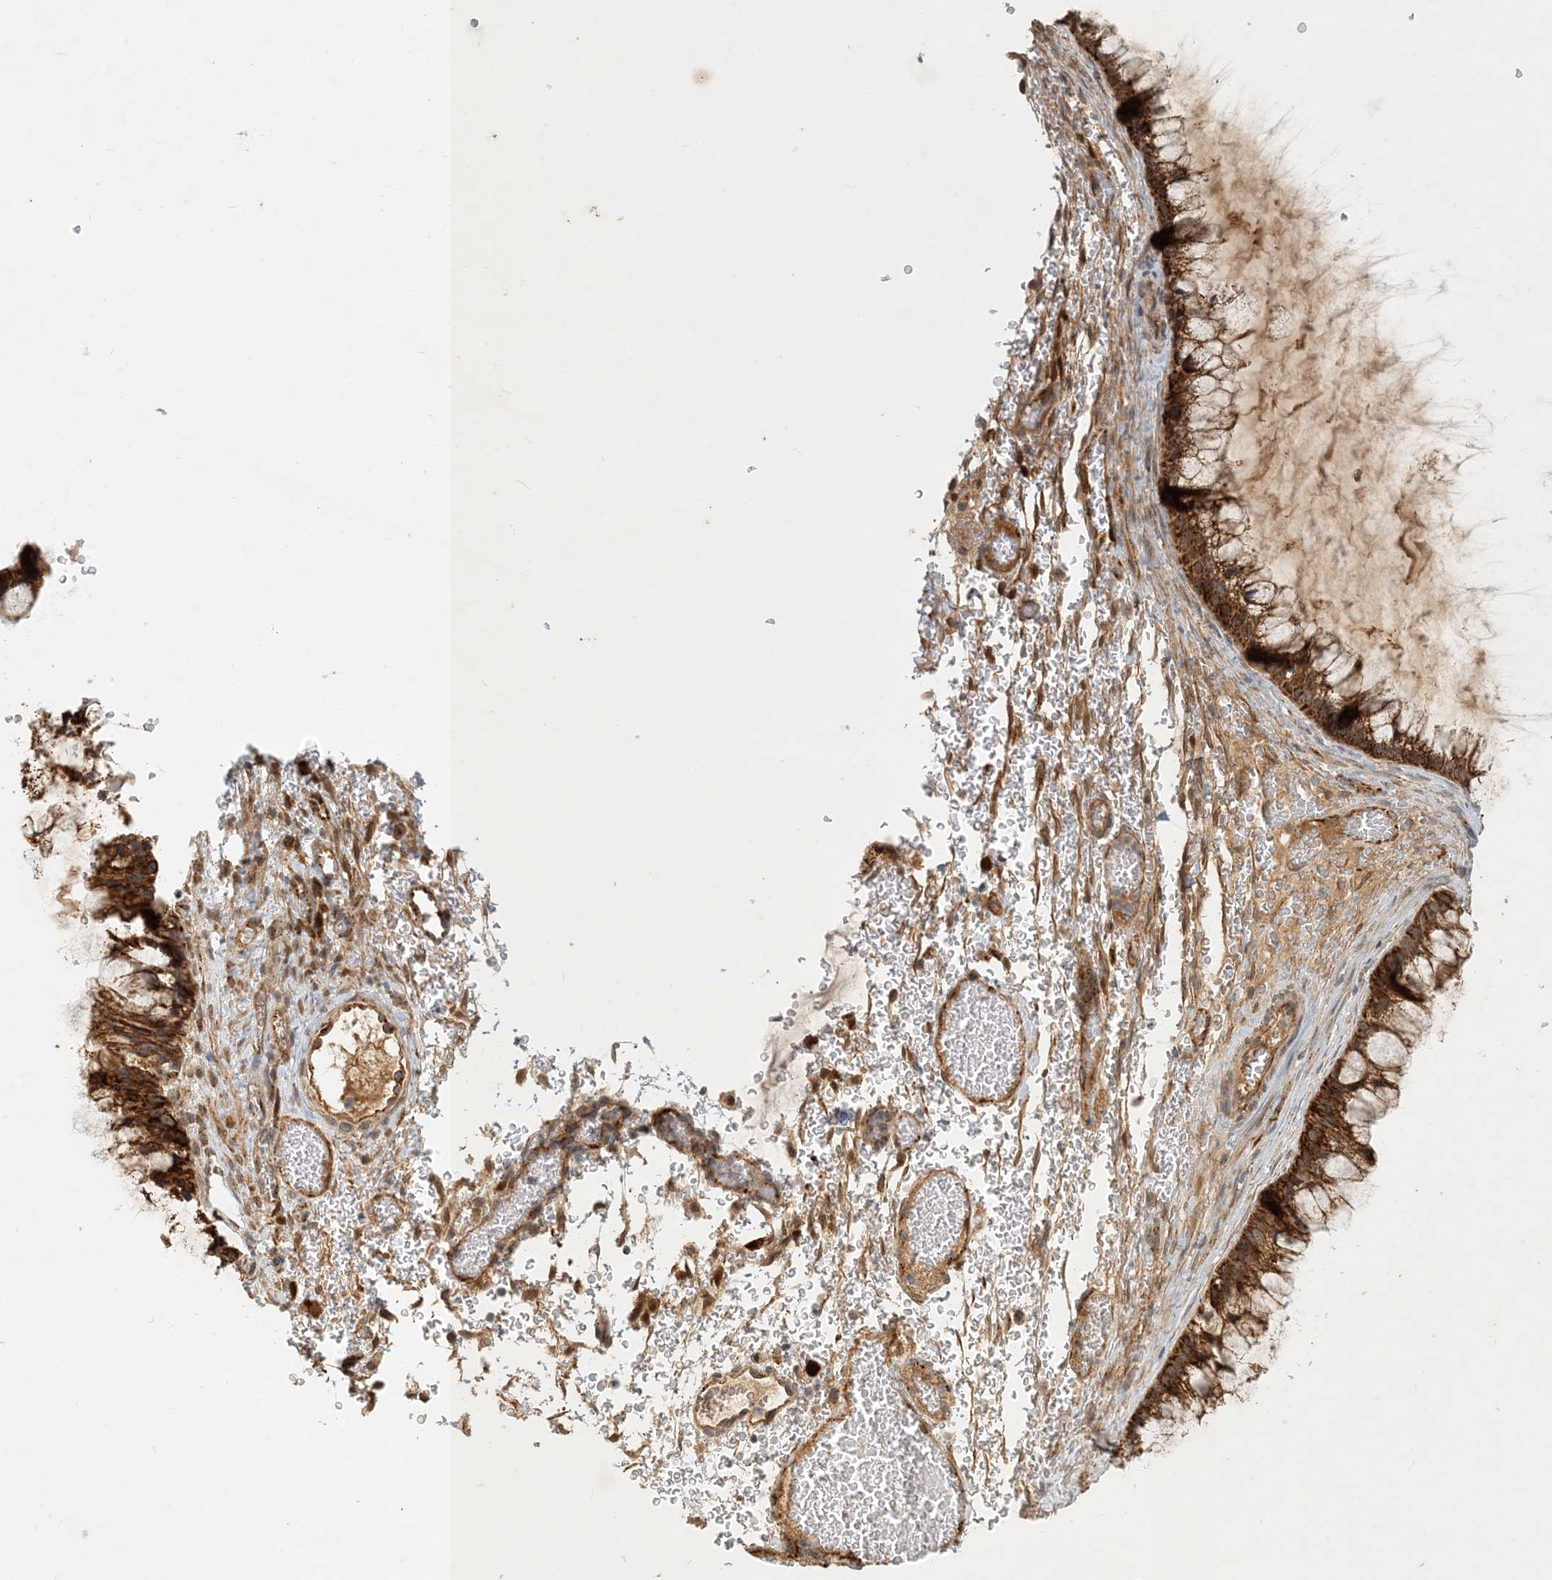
{"staining": {"intensity": "strong", "quantity": ">75%", "location": "cytoplasmic/membranous"}, "tissue": "ovarian cancer", "cell_type": "Tumor cells", "image_type": "cancer", "snomed": [{"axis": "morphology", "description": "Cystadenocarcinoma, mucinous, NOS"}, {"axis": "topography", "description": "Ovary"}], "caption": "Ovarian cancer (mucinous cystadenocarcinoma) stained for a protein demonstrates strong cytoplasmic/membranous positivity in tumor cells. (Stains: DAB in brown, nuclei in blue, Microscopy: brightfield microscopy at high magnification).", "gene": "ZBTB3", "patient": {"sex": "female", "age": 37}}